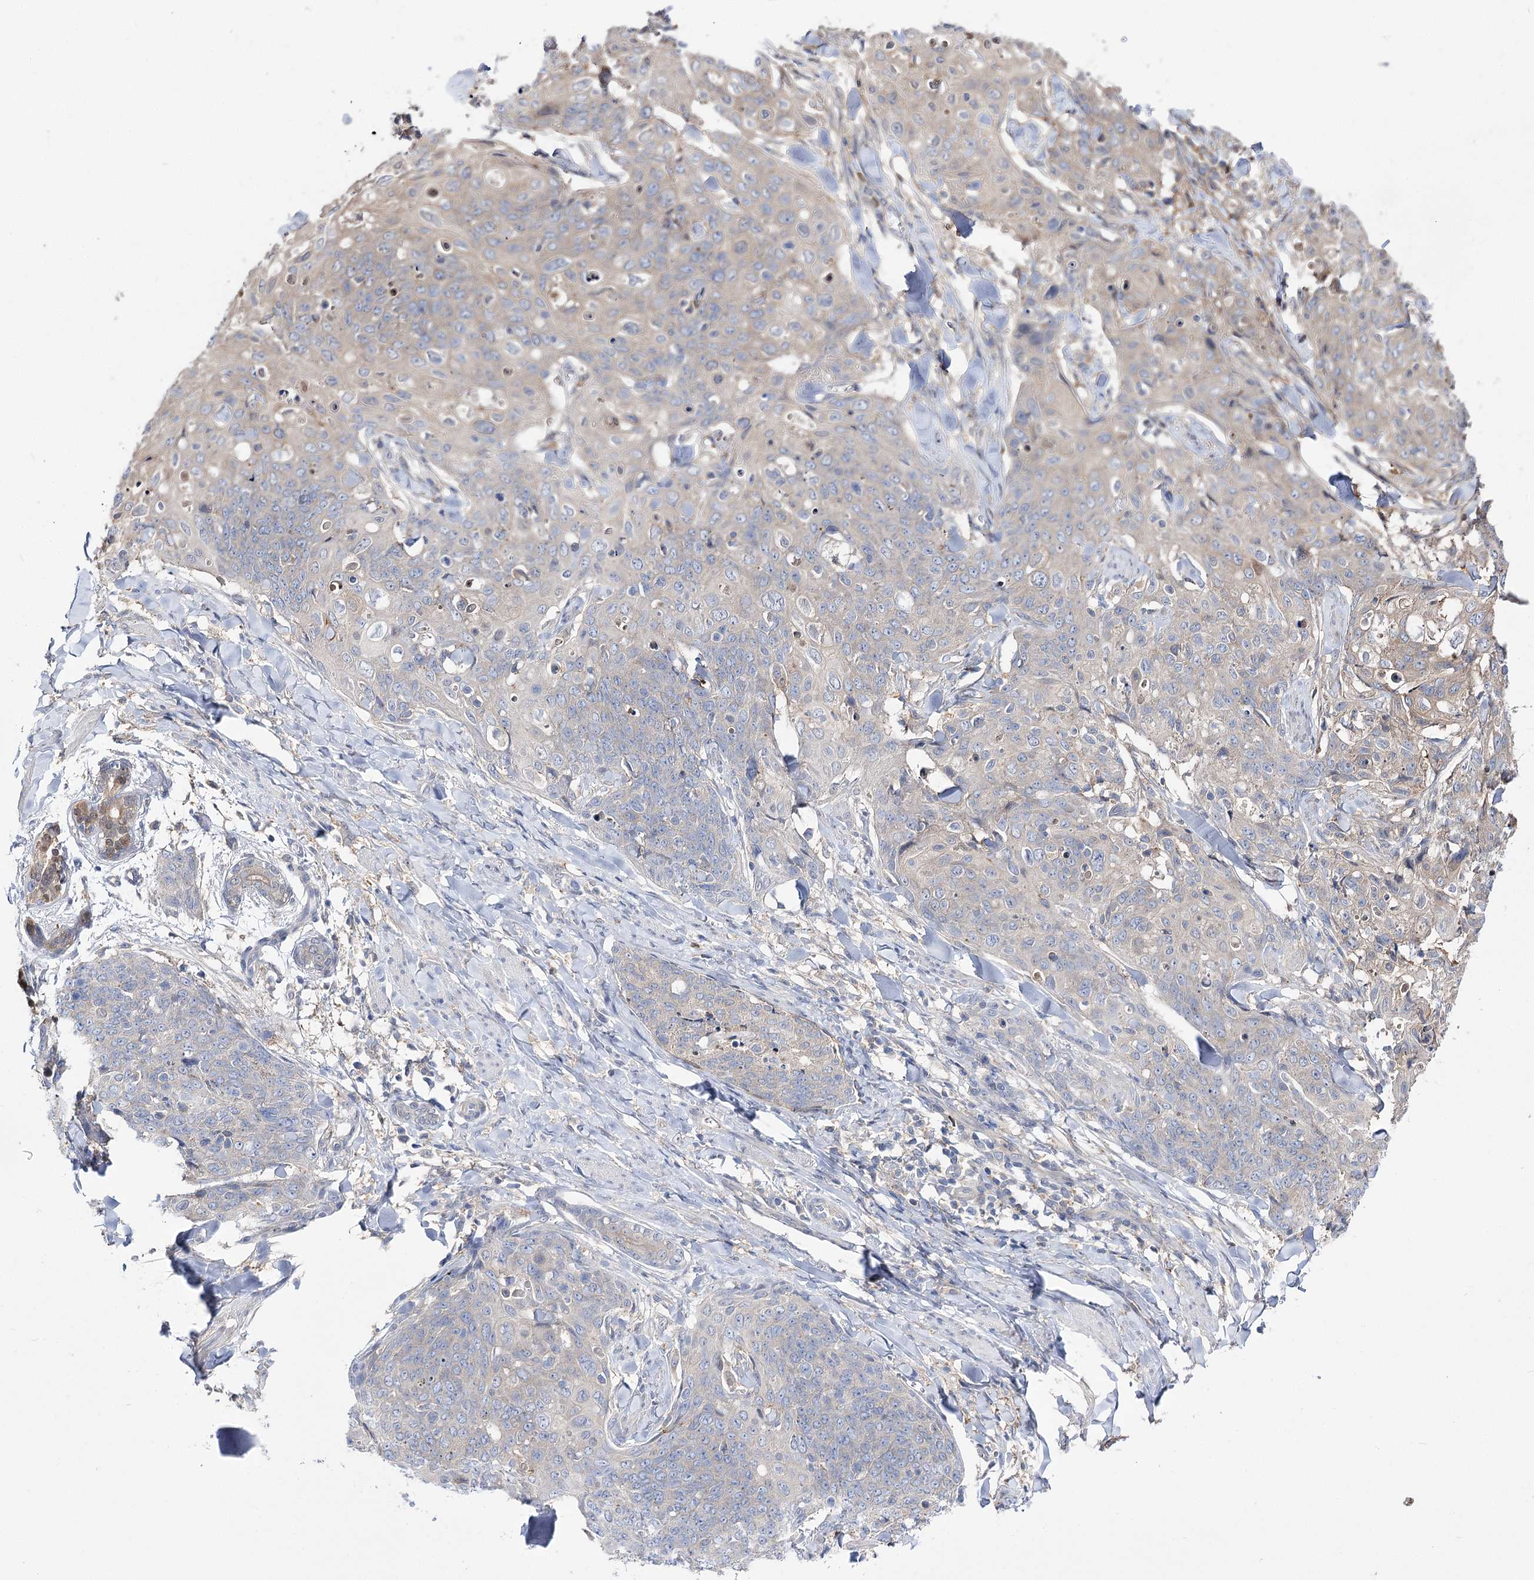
{"staining": {"intensity": "negative", "quantity": "none", "location": "none"}, "tissue": "skin cancer", "cell_type": "Tumor cells", "image_type": "cancer", "snomed": [{"axis": "morphology", "description": "Squamous cell carcinoma, NOS"}, {"axis": "topography", "description": "Skin"}, {"axis": "topography", "description": "Vulva"}], "caption": "Human skin cancer (squamous cell carcinoma) stained for a protein using immunohistochemistry exhibits no staining in tumor cells.", "gene": "UGP2", "patient": {"sex": "female", "age": 85}}